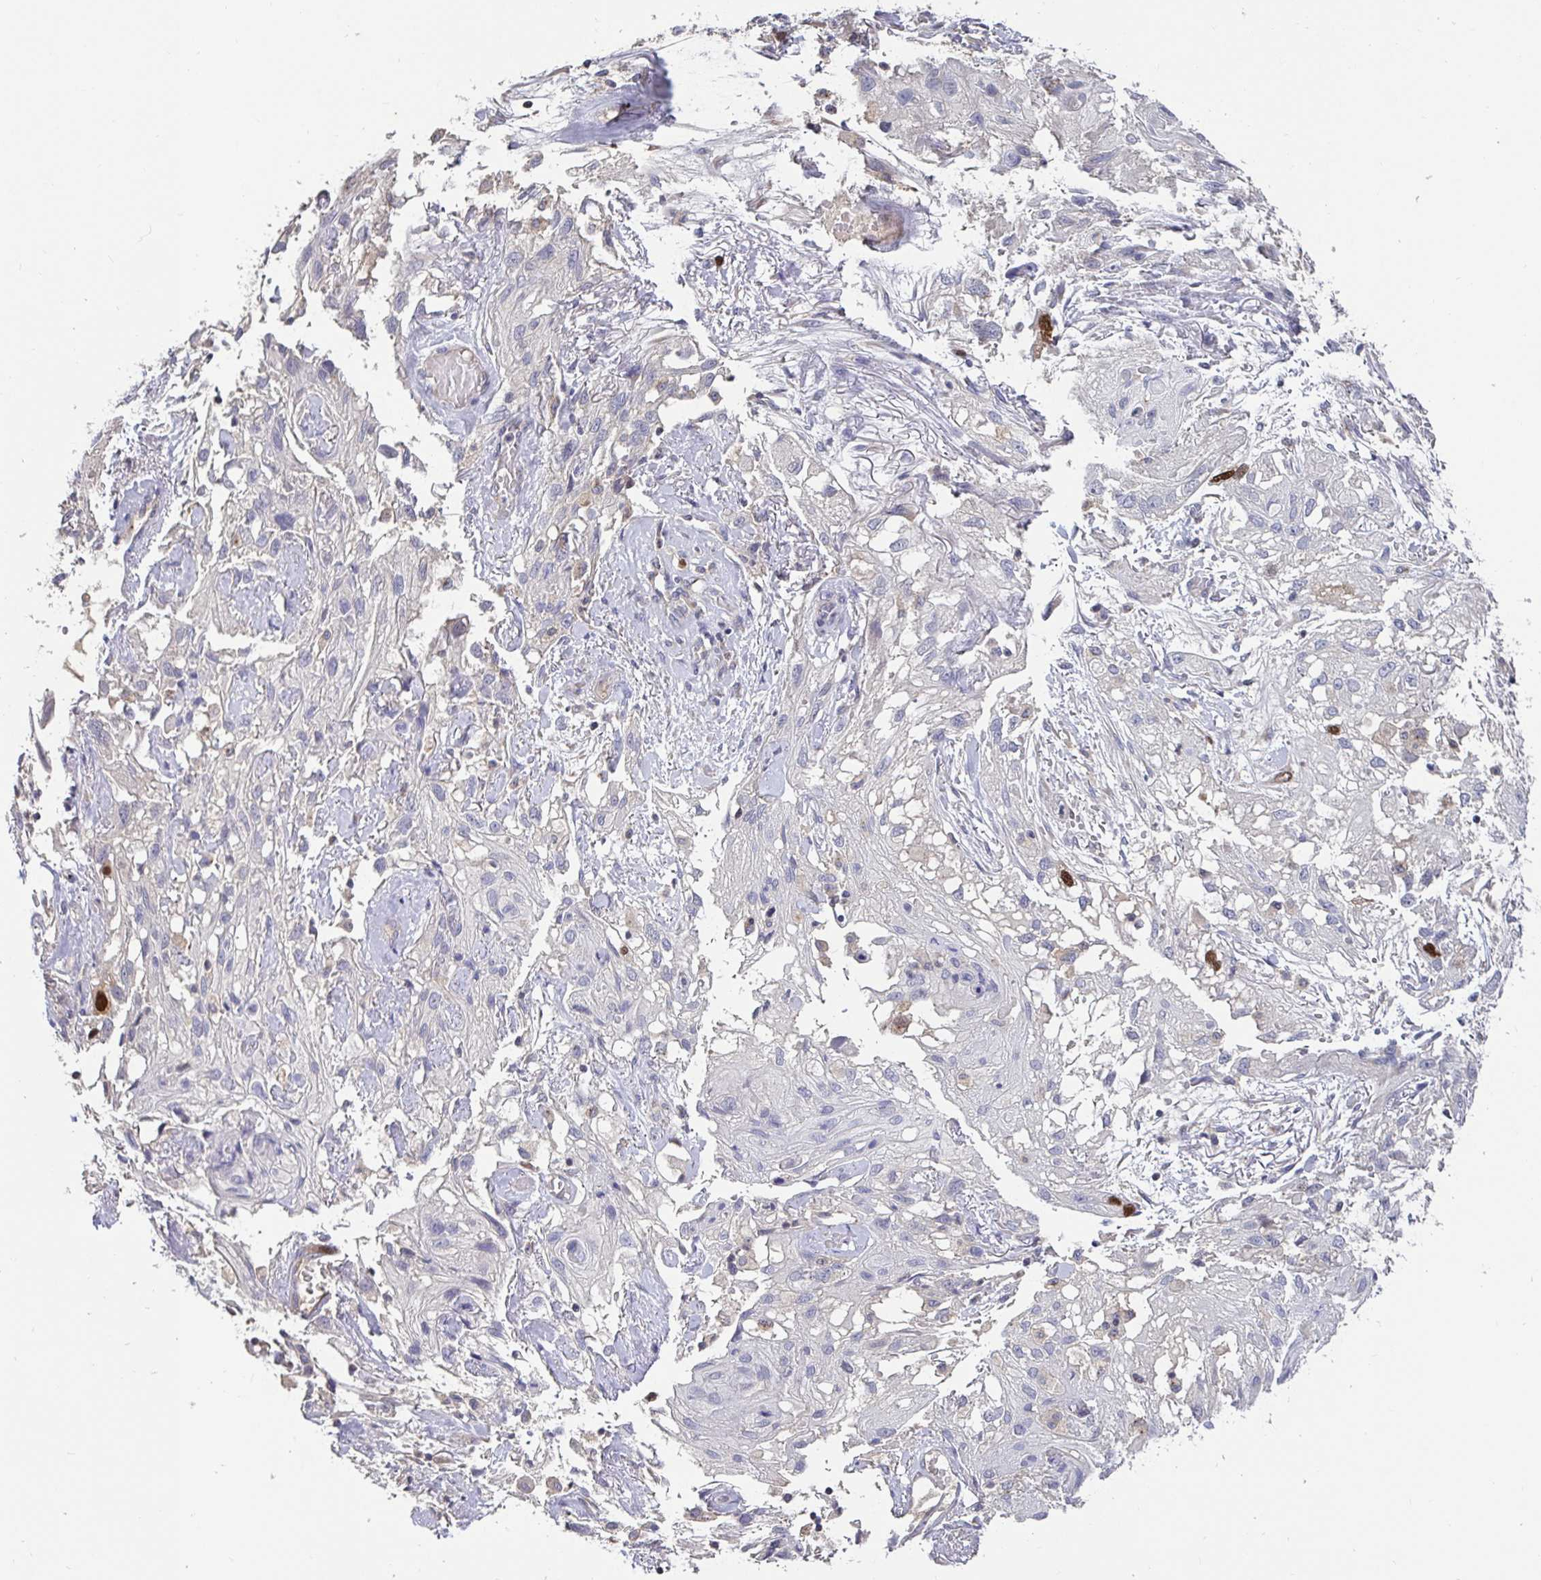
{"staining": {"intensity": "negative", "quantity": "none", "location": "none"}, "tissue": "skin cancer", "cell_type": "Tumor cells", "image_type": "cancer", "snomed": [{"axis": "morphology", "description": "Squamous cell carcinoma, NOS"}, {"axis": "topography", "description": "Skin"}, {"axis": "topography", "description": "Vulva"}], "caption": "Immunohistochemical staining of skin cancer reveals no significant staining in tumor cells.", "gene": "ANLN", "patient": {"sex": "female", "age": 86}}